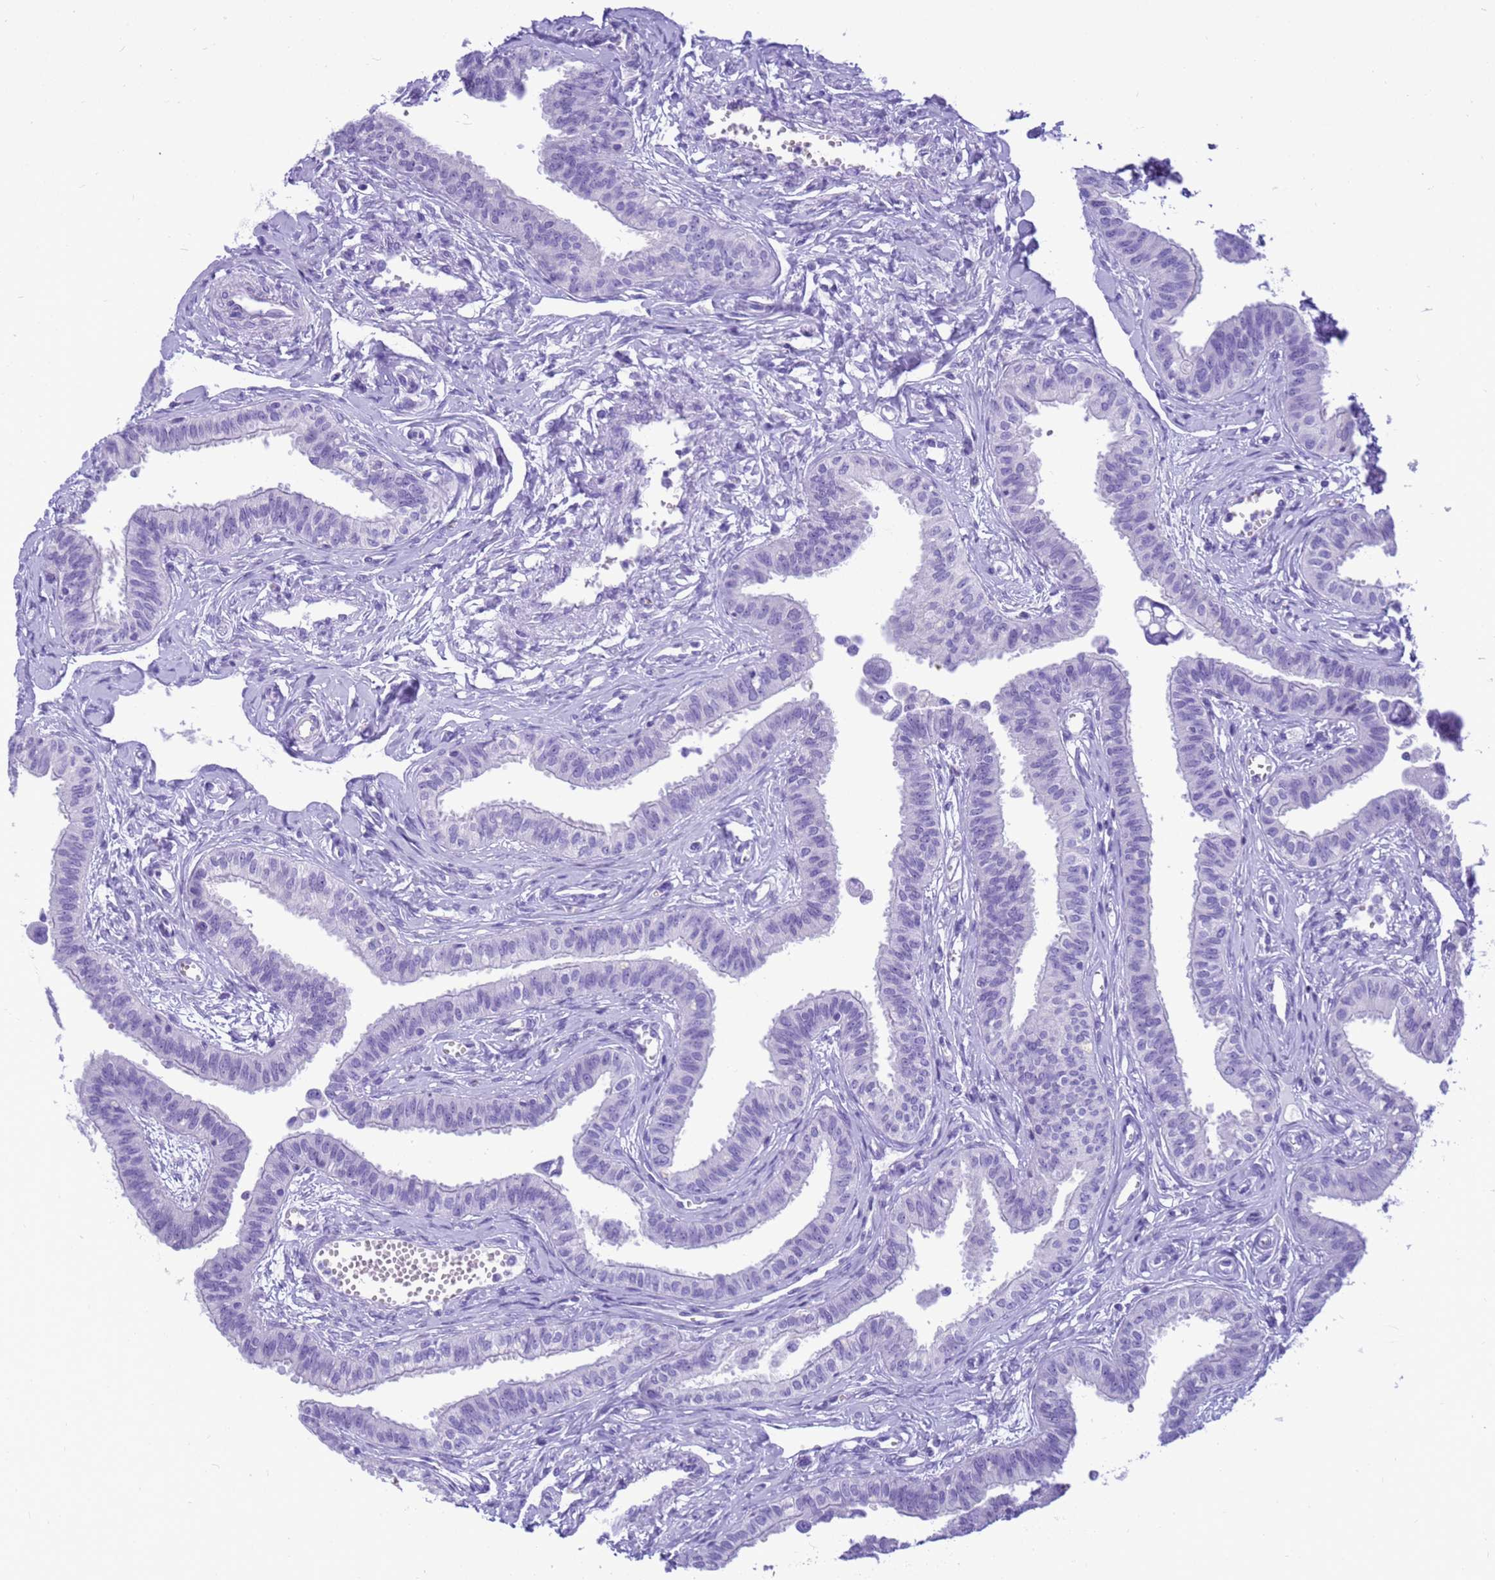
{"staining": {"intensity": "negative", "quantity": "none", "location": "none"}, "tissue": "fallopian tube", "cell_type": "Glandular cells", "image_type": "normal", "snomed": [{"axis": "morphology", "description": "Normal tissue, NOS"}, {"axis": "morphology", "description": "Carcinoma, NOS"}, {"axis": "topography", "description": "Fallopian tube"}, {"axis": "topography", "description": "Ovary"}], "caption": "An immunohistochemistry photomicrograph of unremarkable fallopian tube is shown. There is no staining in glandular cells of fallopian tube. Brightfield microscopy of immunohistochemistry stained with DAB (3,3'-diaminobenzidine) (brown) and hematoxylin (blue), captured at high magnification.", "gene": "STATH", "patient": {"sex": "female", "age": 59}}